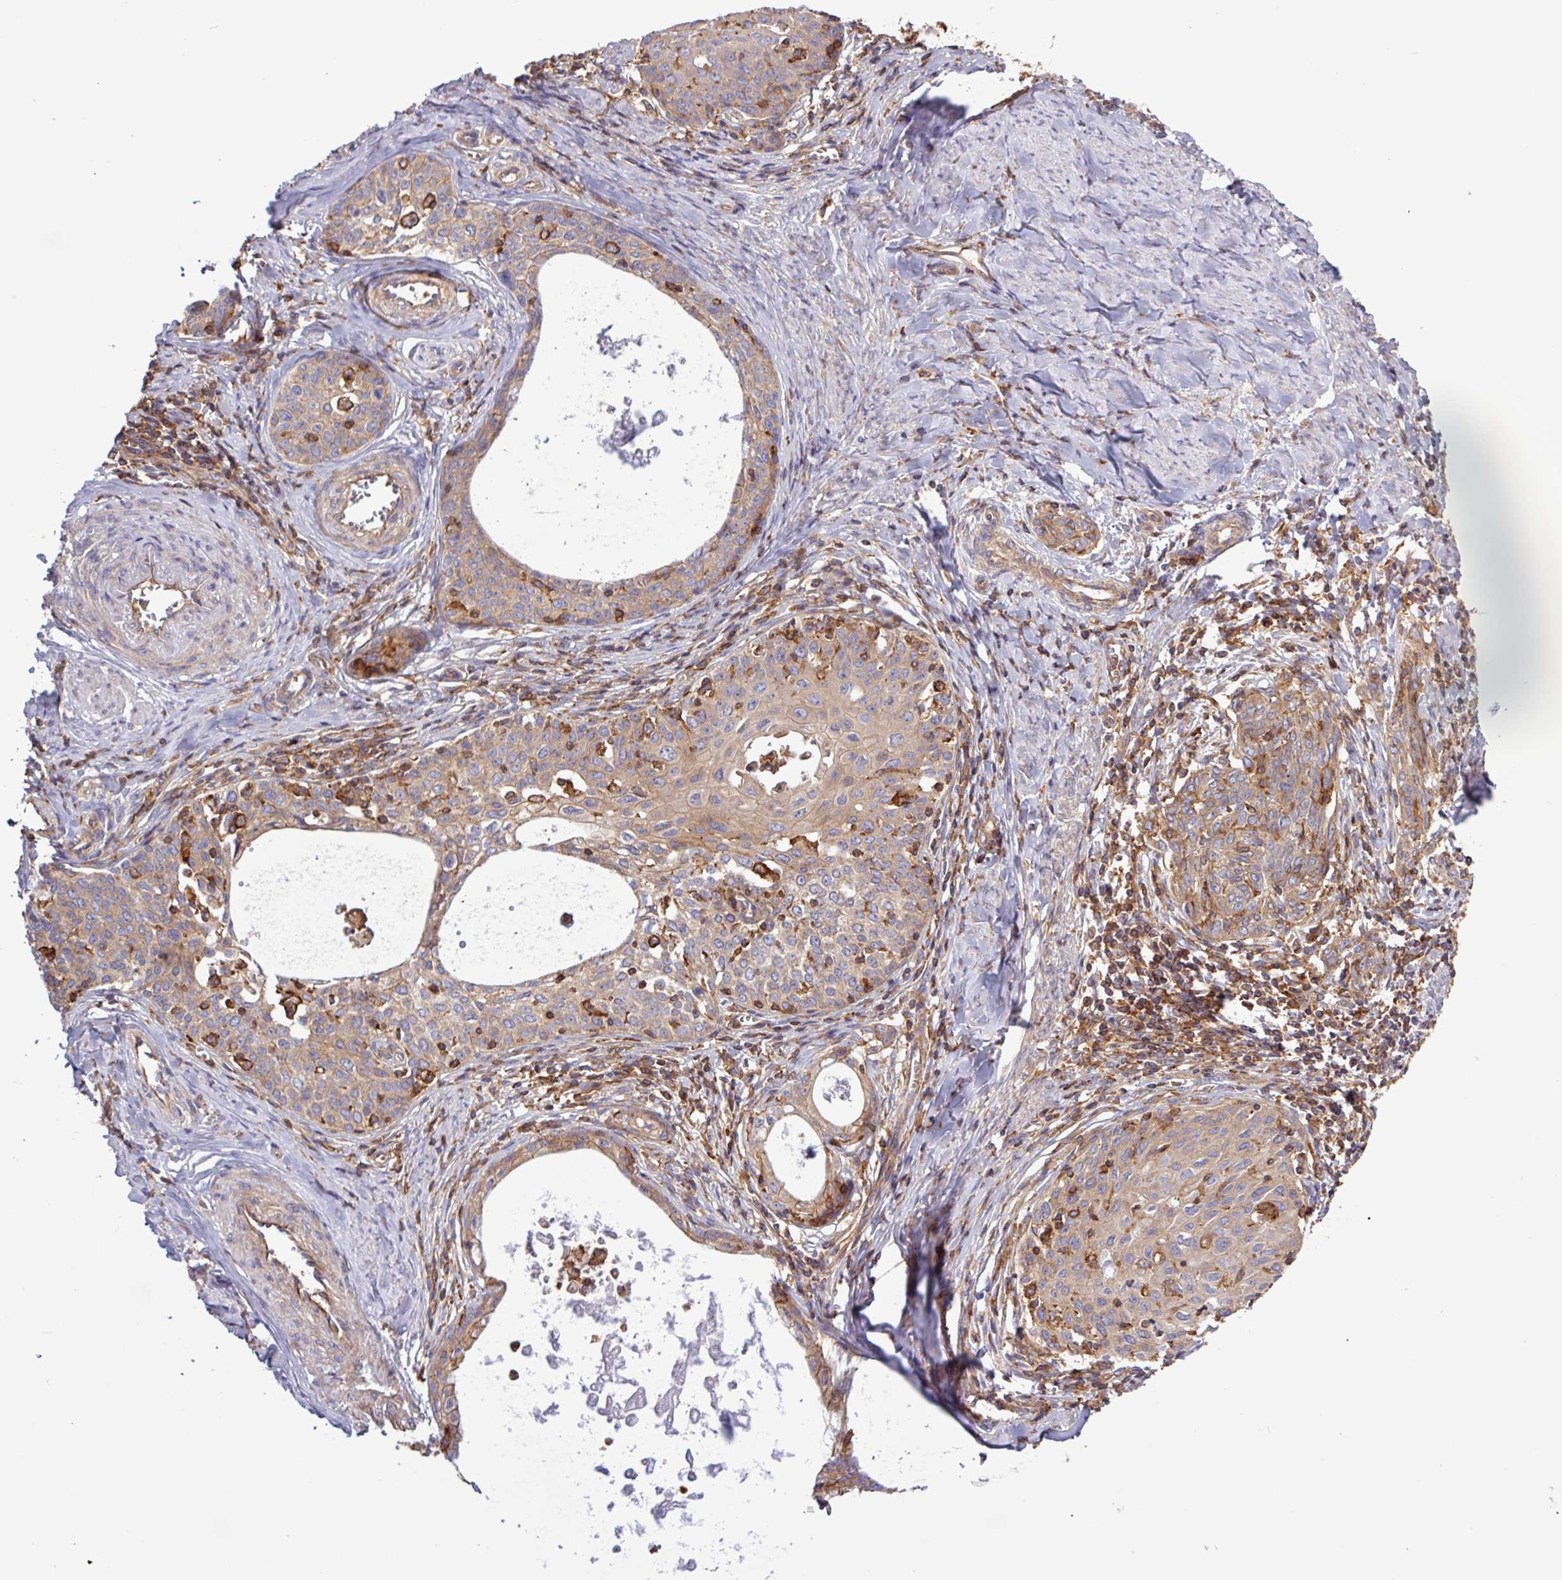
{"staining": {"intensity": "weak", "quantity": ">75%", "location": "cytoplasmic/membranous"}, "tissue": "cervical cancer", "cell_type": "Tumor cells", "image_type": "cancer", "snomed": [{"axis": "morphology", "description": "Squamous cell carcinoma, NOS"}, {"axis": "morphology", "description": "Adenocarcinoma, NOS"}, {"axis": "topography", "description": "Cervix"}], "caption": "Cervical cancer stained for a protein (brown) exhibits weak cytoplasmic/membranous positive positivity in about >75% of tumor cells.", "gene": "ACTR3", "patient": {"sex": "female", "age": 52}}